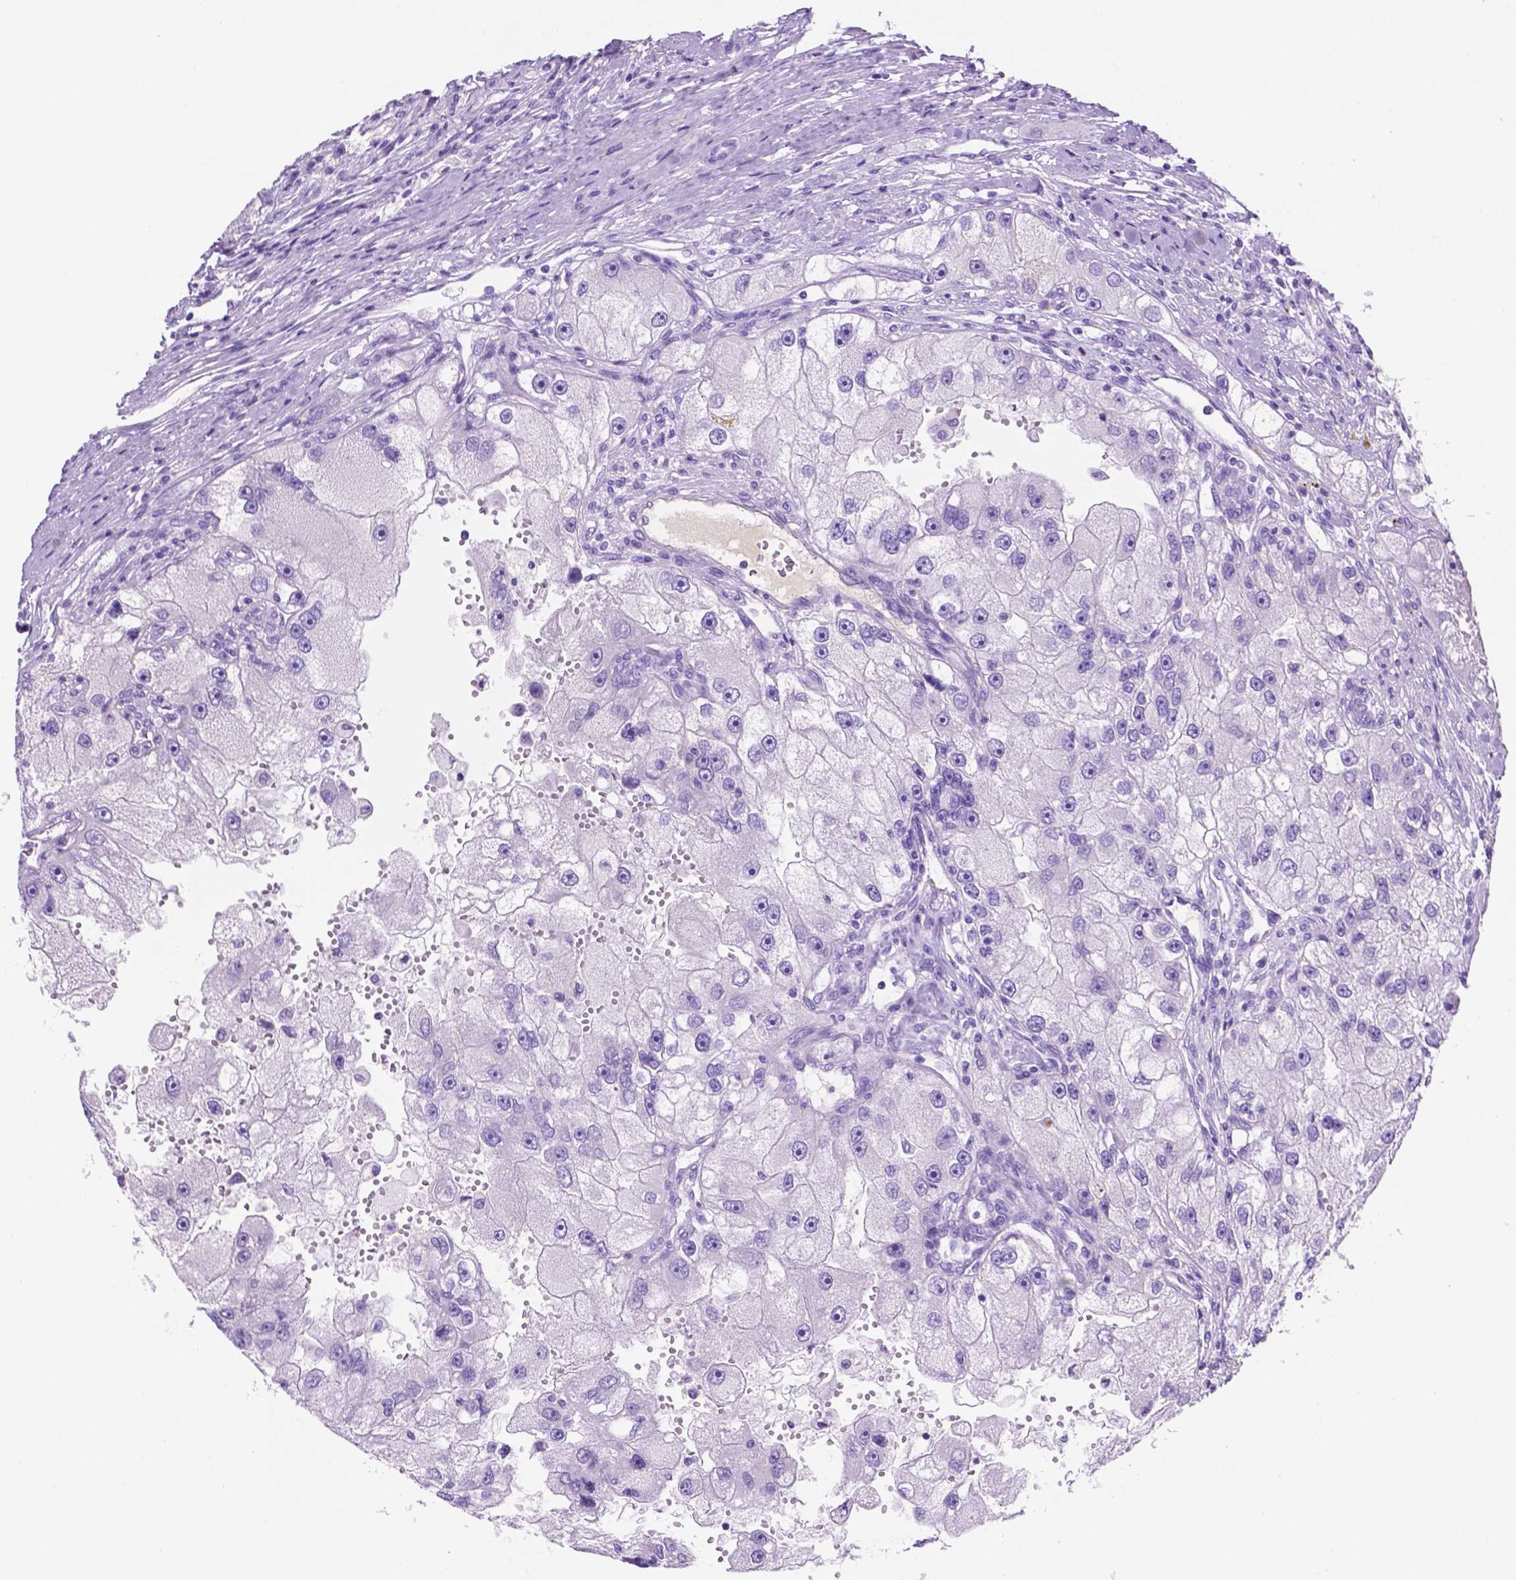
{"staining": {"intensity": "negative", "quantity": "none", "location": "none"}, "tissue": "renal cancer", "cell_type": "Tumor cells", "image_type": "cancer", "snomed": [{"axis": "morphology", "description": "Adenocarcinoma, NOS"}, {"axis": "topography", "description": "Kidney"}], "caption": "Image shows no protein expression in tumor cells of renal cancer (adenocarcinoma) tissue. Brightfield microscopy of immunohistochemistry (IHC) stained with DAB (3,3'-diaminobenzidine) (brown) and hematoxylin (blue), captured at high magnification.", "gene": "FOXB2", "patient": {"sex": "male", "age": 63}}